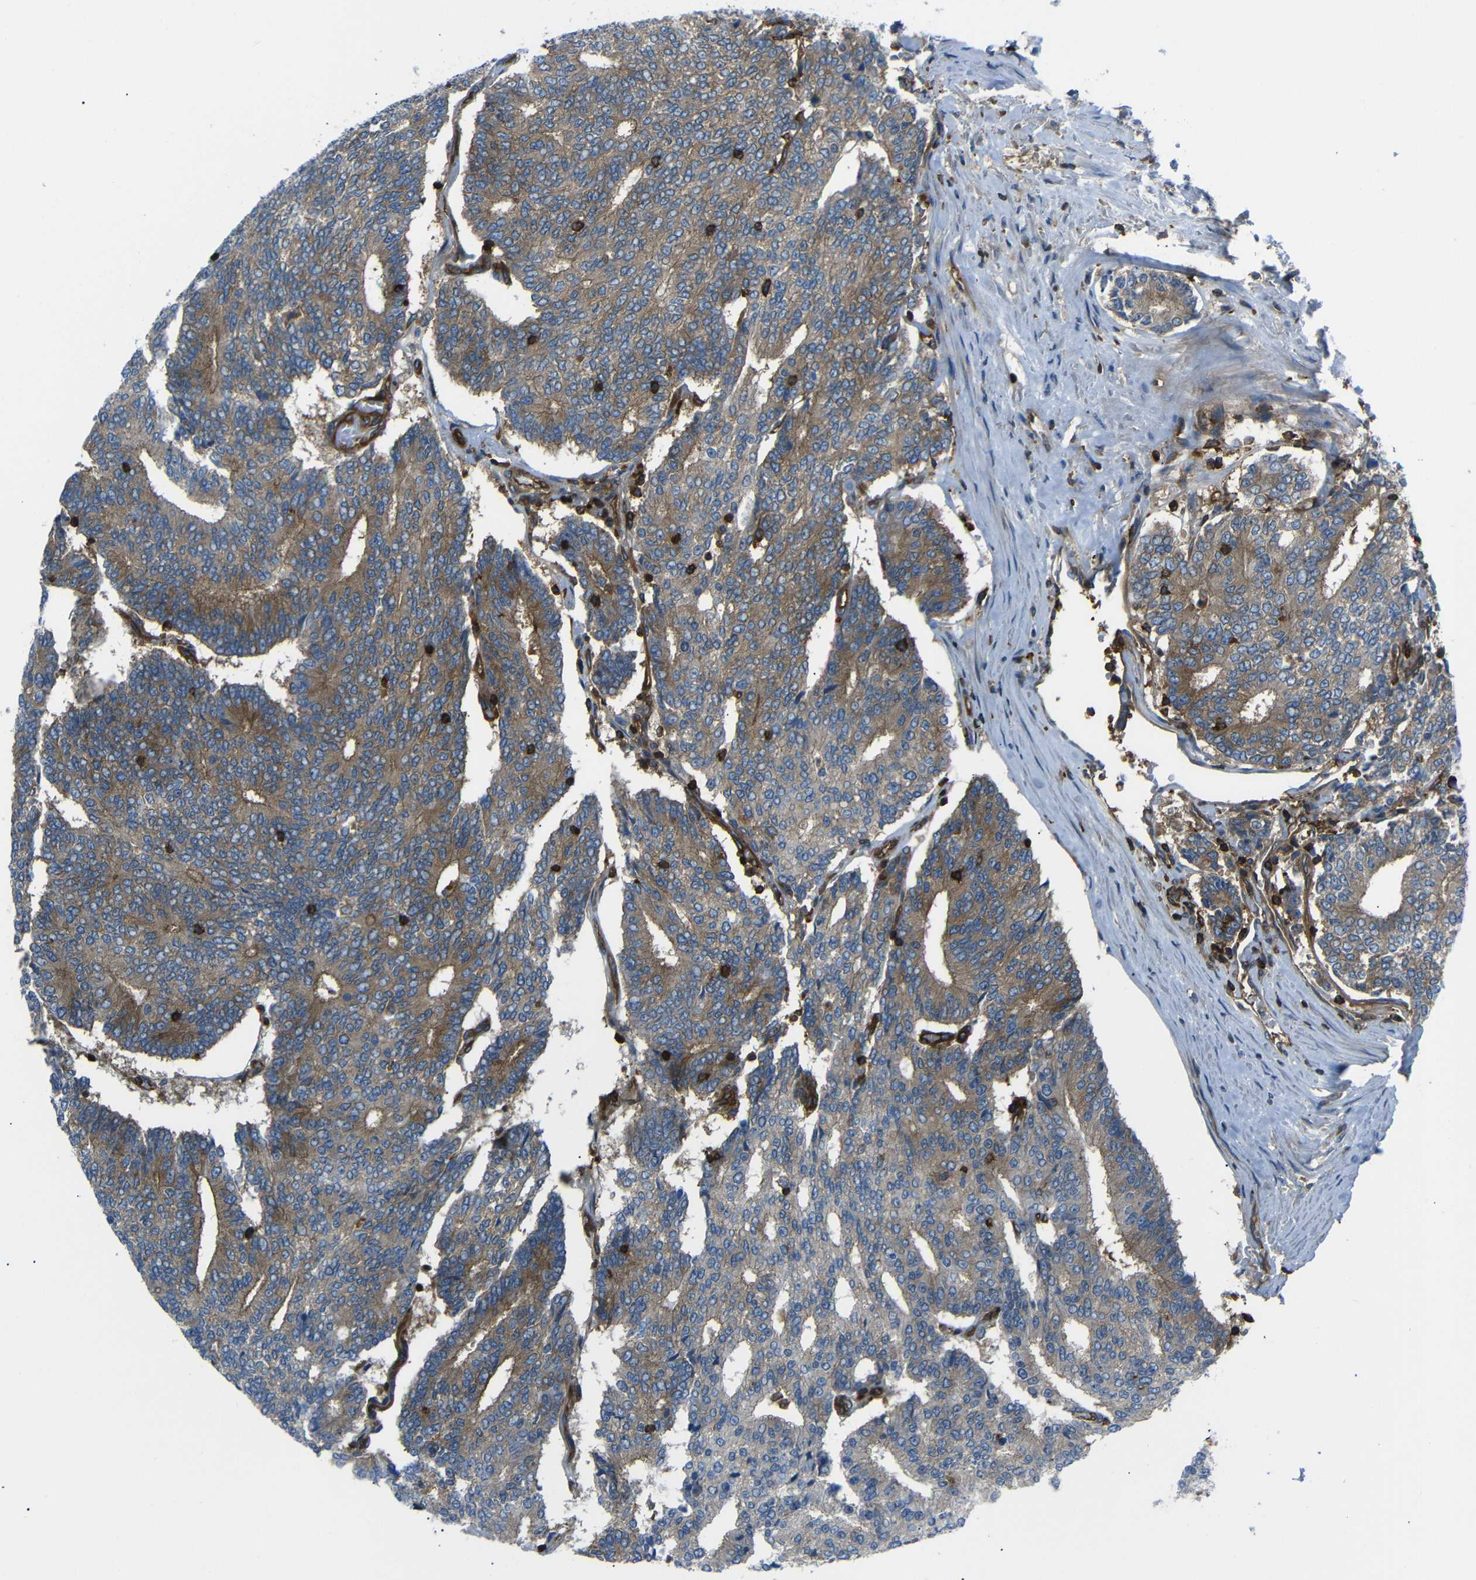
{"staining": {"intensity": "moderate", "quantity": ">75%", "location": "cytoplasmic/membranous"}, "tissue": "prostate cancer", "cell_type": "Tumor cells", "image_type": "cancer", "snomed": [{"axis": "morphology", "description": "Normal tissue, NOS"}, {"axis": "morphology", "description": "Adenocarcinoma, High grade"}, {"axis": "topography", "description": "Prostate"}, {"axis": "topography", "description": "Seminal veicle"}], "caption": "Immunohistochemical staining of prostate cancer demonstrates moderate cytoplasmic/membranous protein expression in approximately >75% of tumor cells.", "gene": "ARHGEF1", "patient": {"sex": "male", "age": 55}}